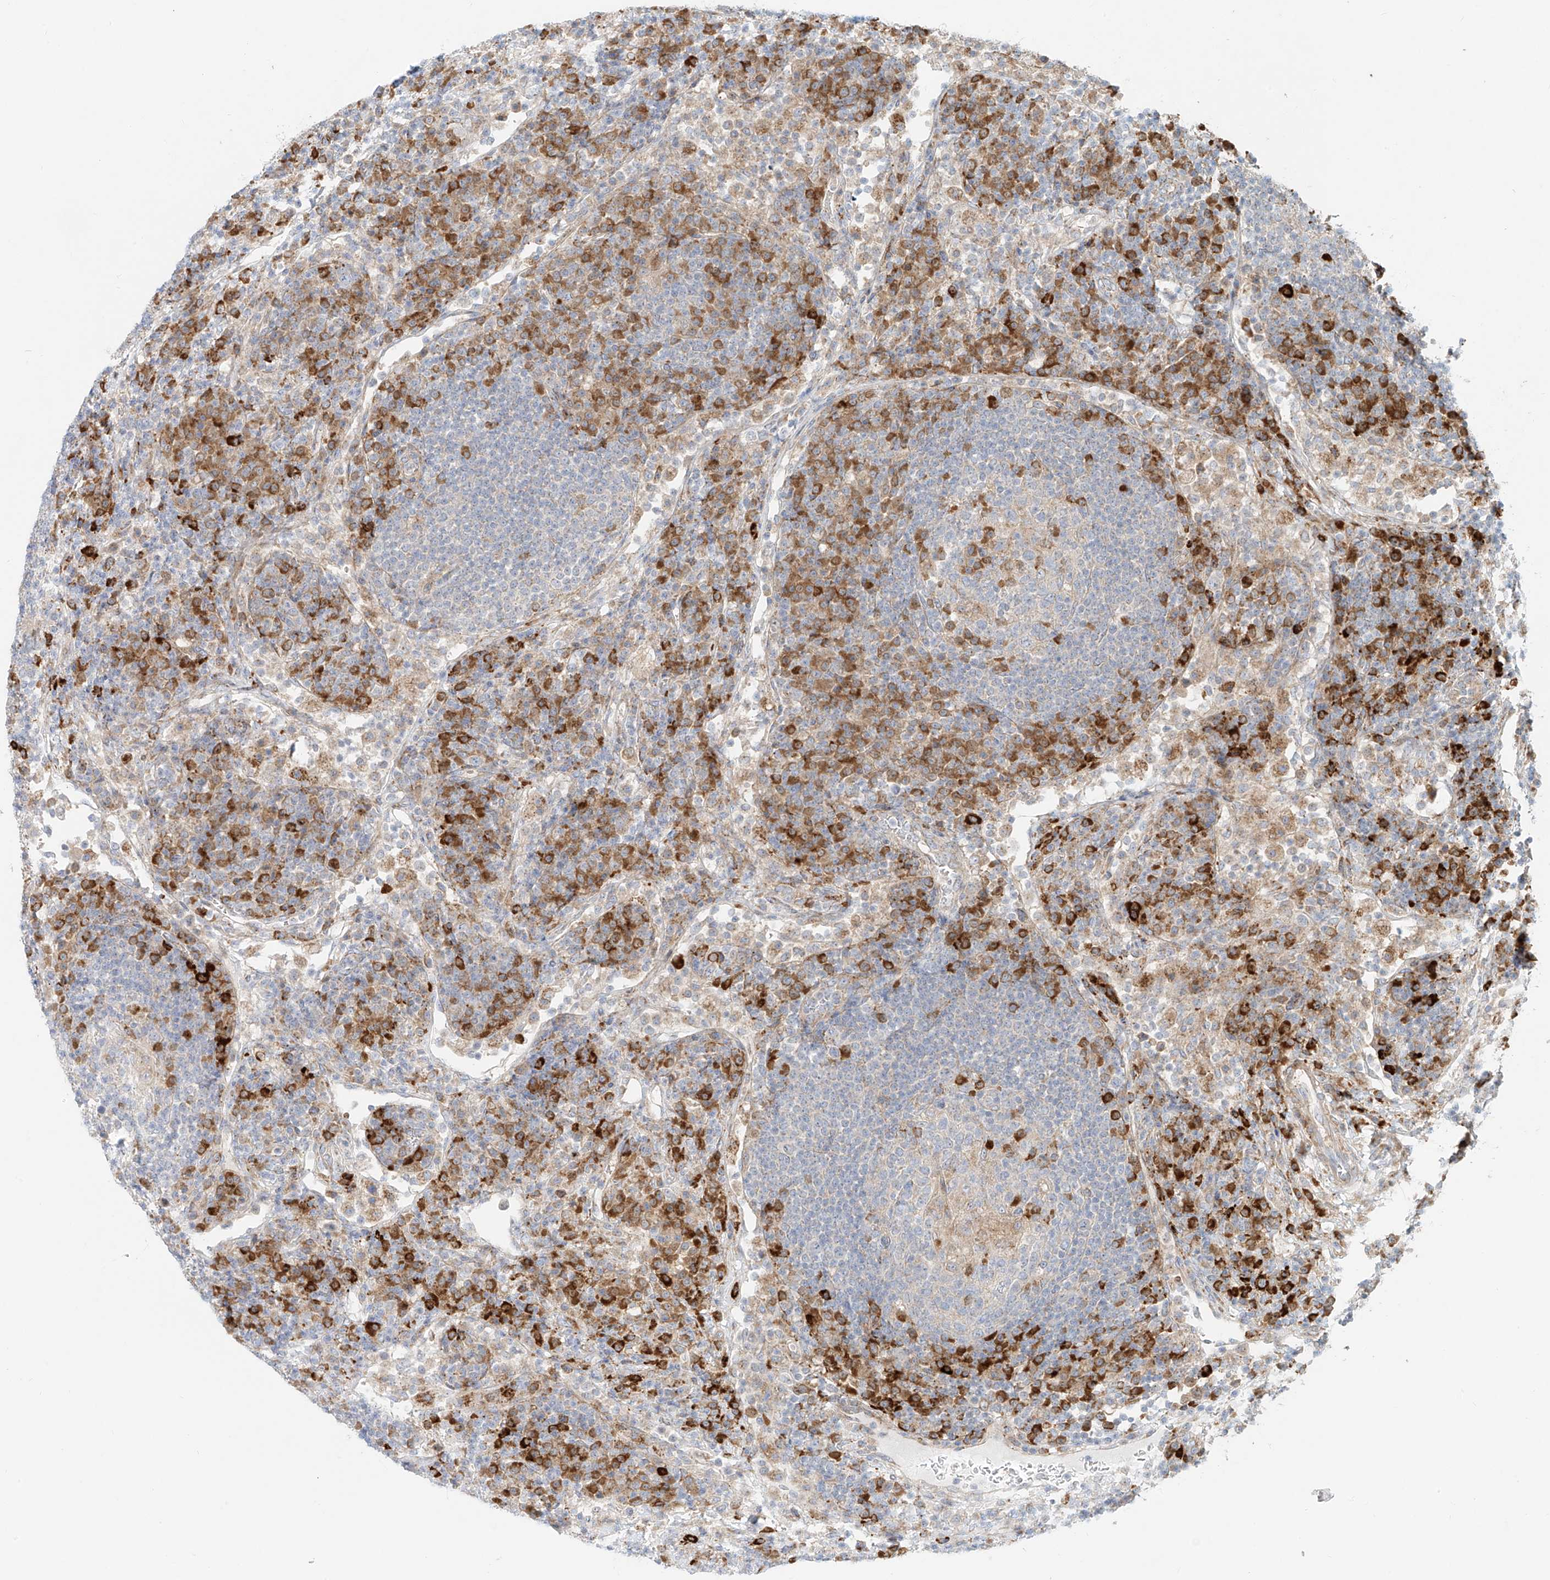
{"staining": {"intensity": "moderate", "quantity": "<25%", "location": "cytoplasmic/membranous"}, "tissue": "lymph node", "cell_type": "Germinal center cells", "image_type": "normal", "snomed": [{"axis": "morphology", "description": "Normal tissue, NOS"}, {"axis": "topography", "description": "Lymph node"}], "caption": "A brown stain labels moderate cytoplasmic/membranous expression of a protein in germinal center cells of normal lymph node.", "gene": "EIPR1", "patient": {"sex": "female", "age": 53}}